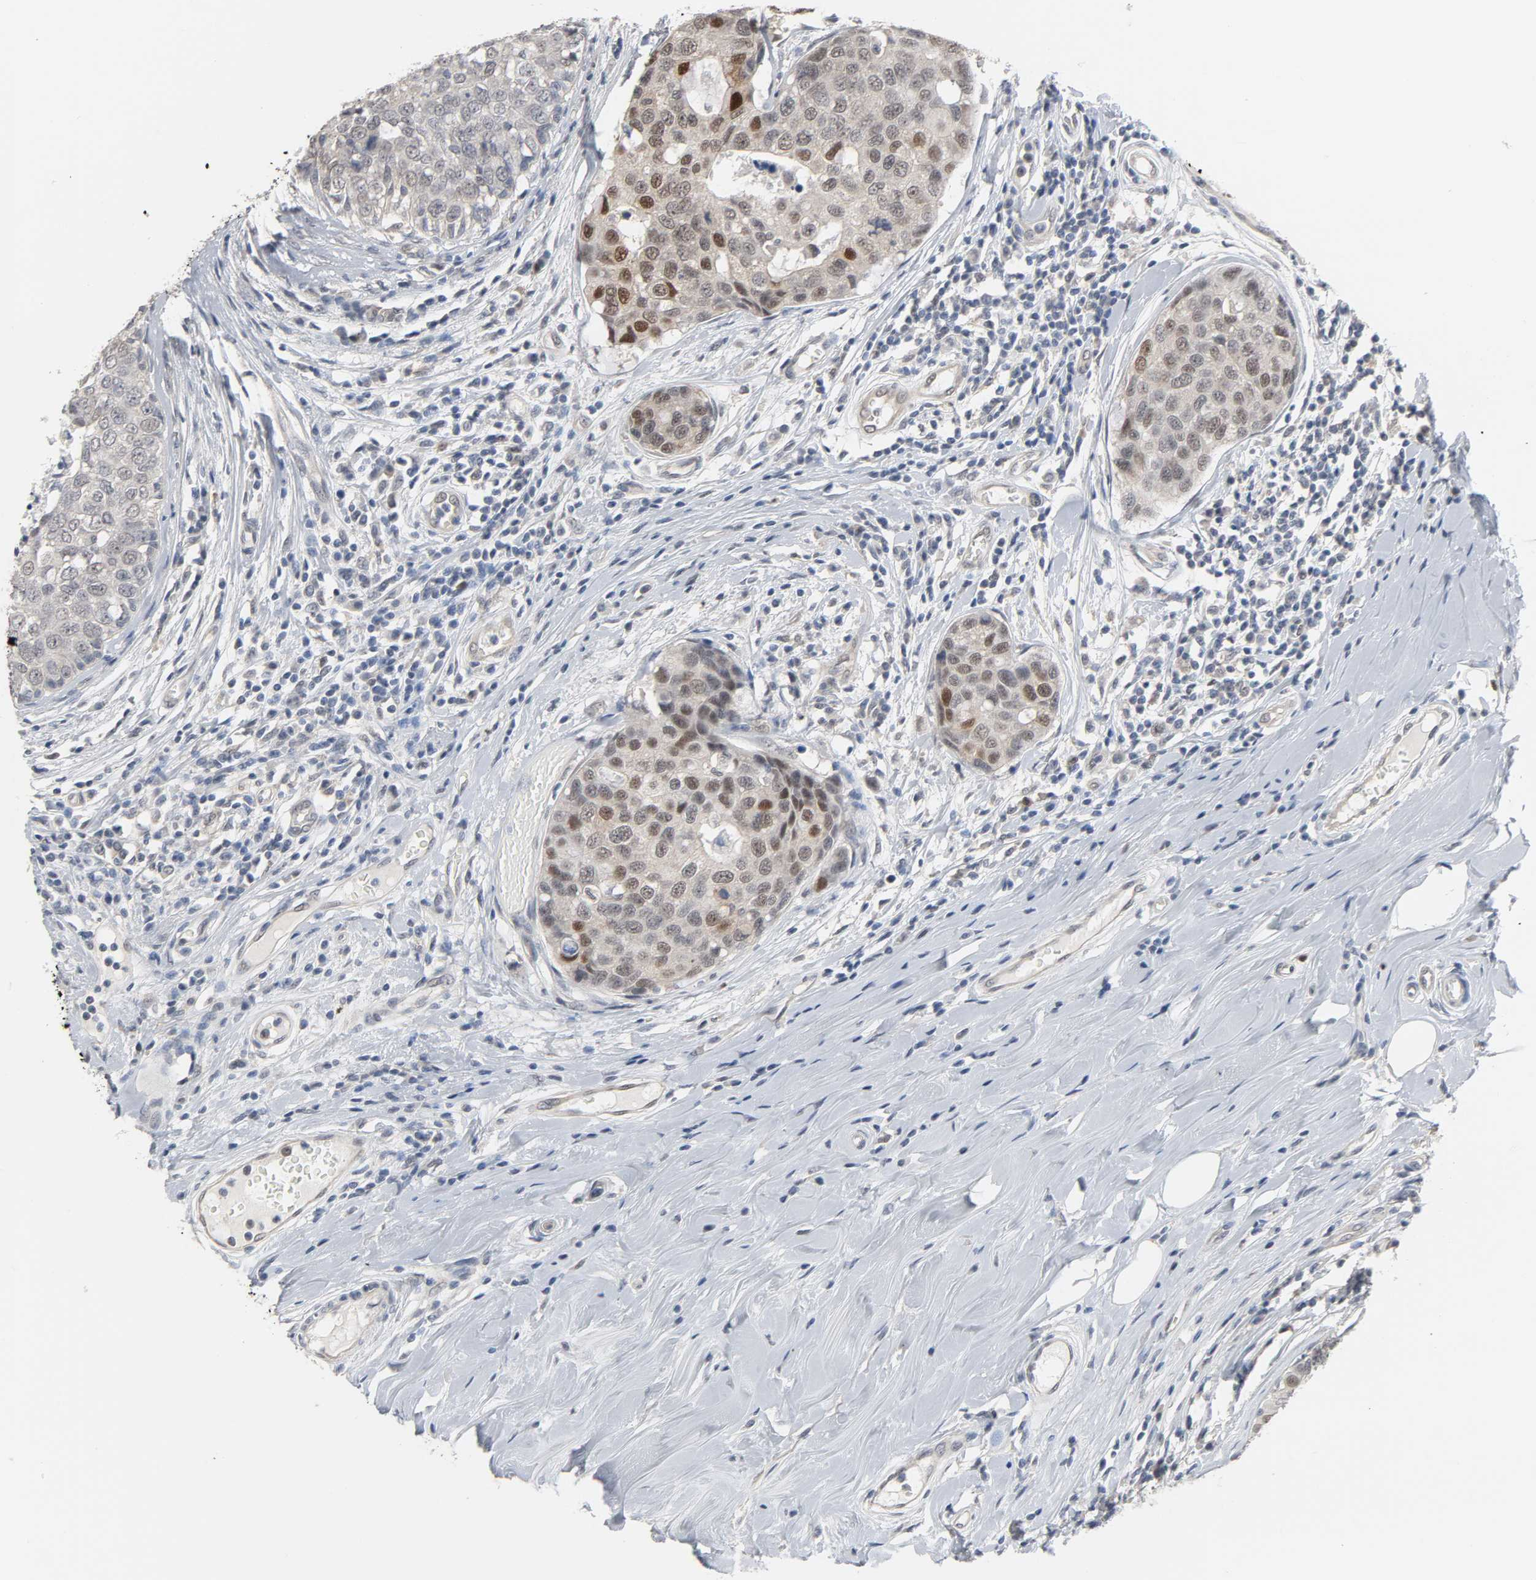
{"staining": {"intensity": "weak", "quantity": "25%-75%", "location": "cytoplasmic/membranous"}, "tissue": "breast cancer", "cell_type": "Tumor cells", "image_type": "cancer", "snomed": [{"axis": "morphology", "description": "Duct carcinoma"}, {"axis": "topography", "description": "Breast"}], "caption": "DAB immunohistochemical staining of breast cancer displays weak cytoplasmic/membranous protein positivity in approximately 25%-75% of tumor cells. Nuclei are stained in blue.", "gene": "ACSS2", "patient": {"sex": "female", "age": 27}}